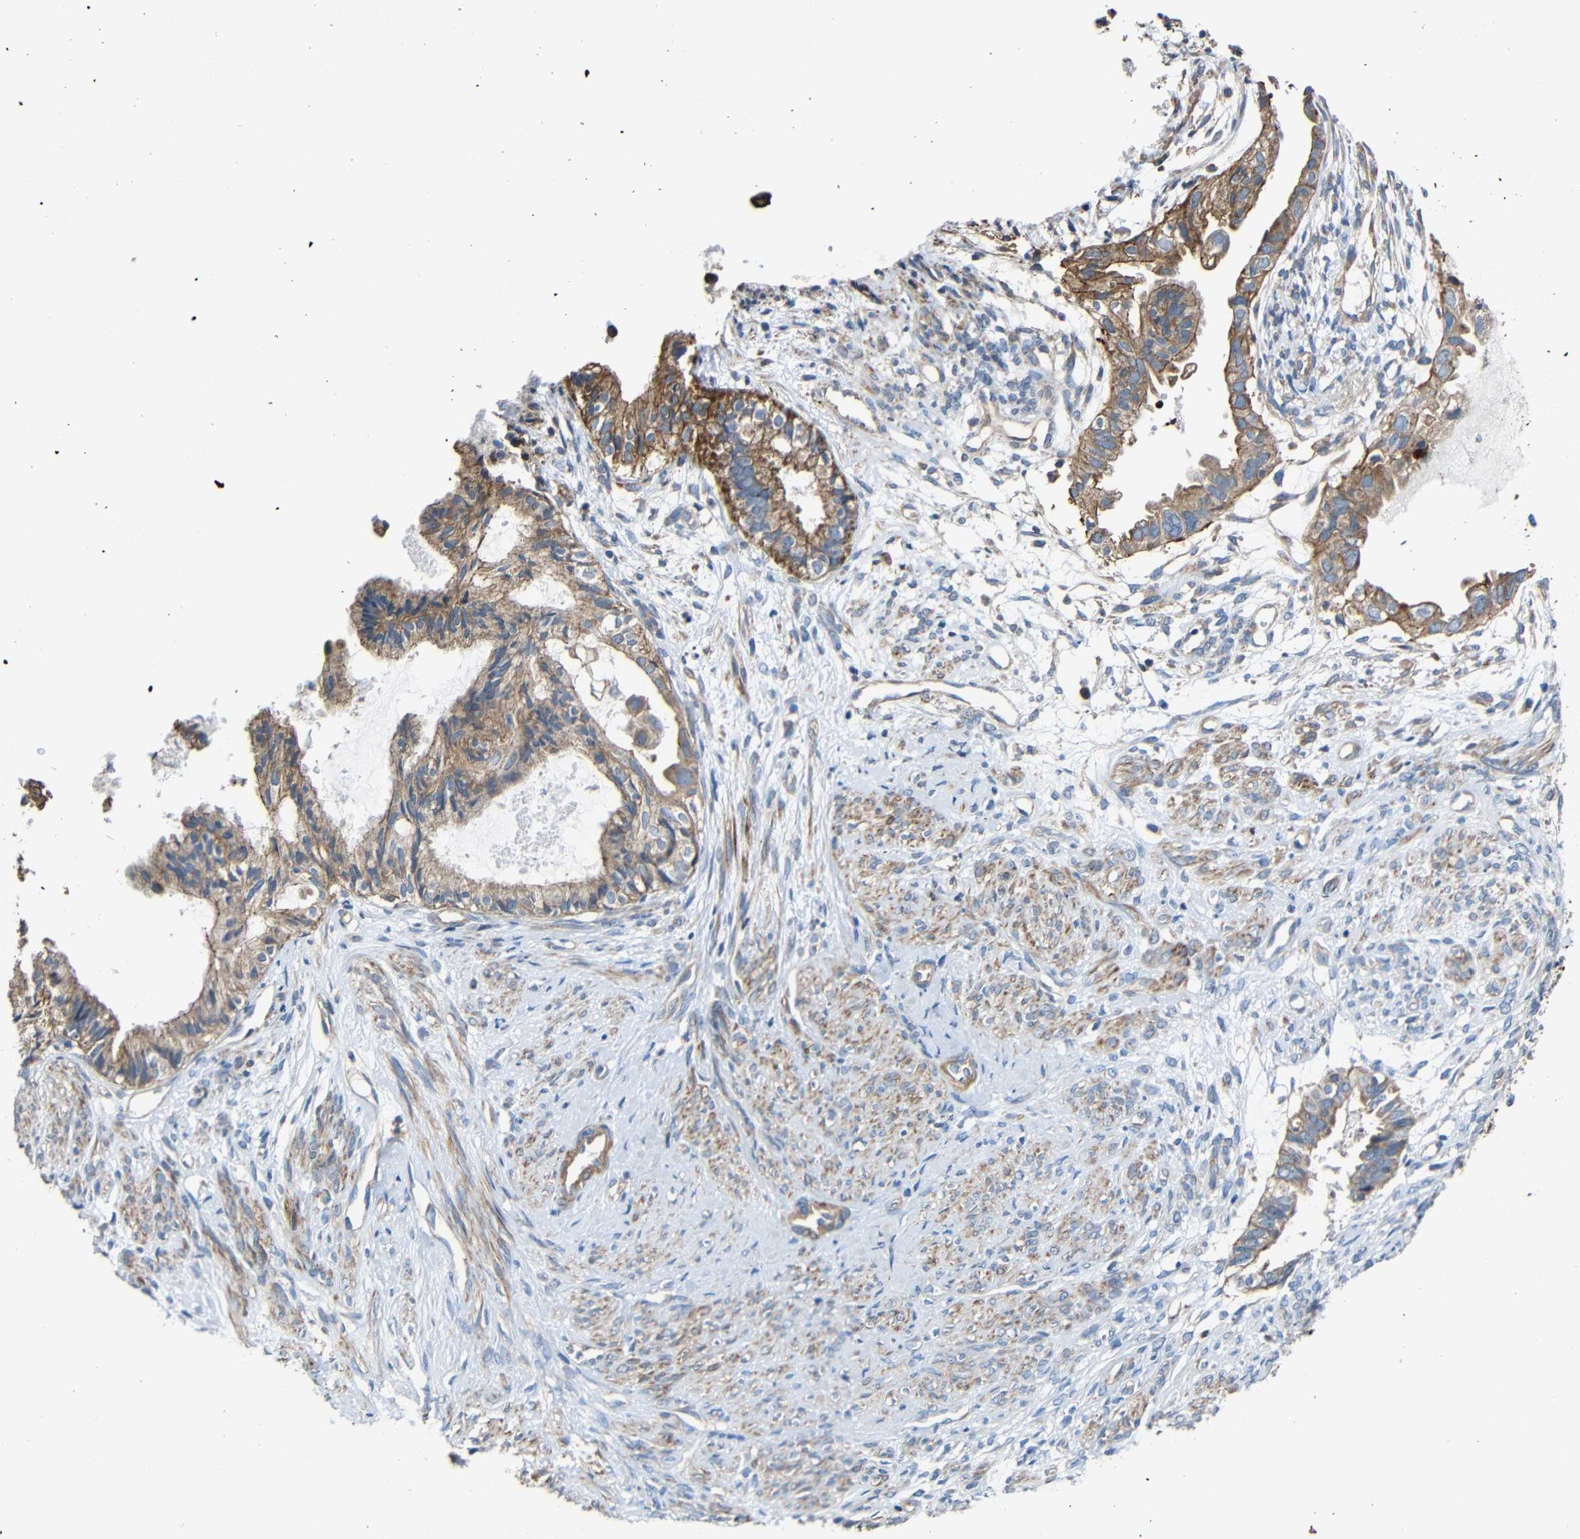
{"staining": {"intensity": "moderate", "quantity": ">75%", "location": "cytoplasmic/membranous"}, "tissue": "cervical cancer", "cell_type": "Tumor cells", "image_type": "cancer", "snomed": [{"axis": "morphology", "description": "Normal tissue, NOS"}, {"axis": "morphology", "description": "Adenocarcinoma, NOS"}, {"axis": "topography", "description": "Cervix"}, {"axis": "topography", "description": "Endometrium"}], "caption": "This histopathology image demonstrates IHC staining of adenocarcinoma (cervical), with medium moderate cytoplasmic/membranous staining in approximately >75% of tumor cells.", "gene": "RHOT2", "patient": {"sex": "female", "age": 86}}